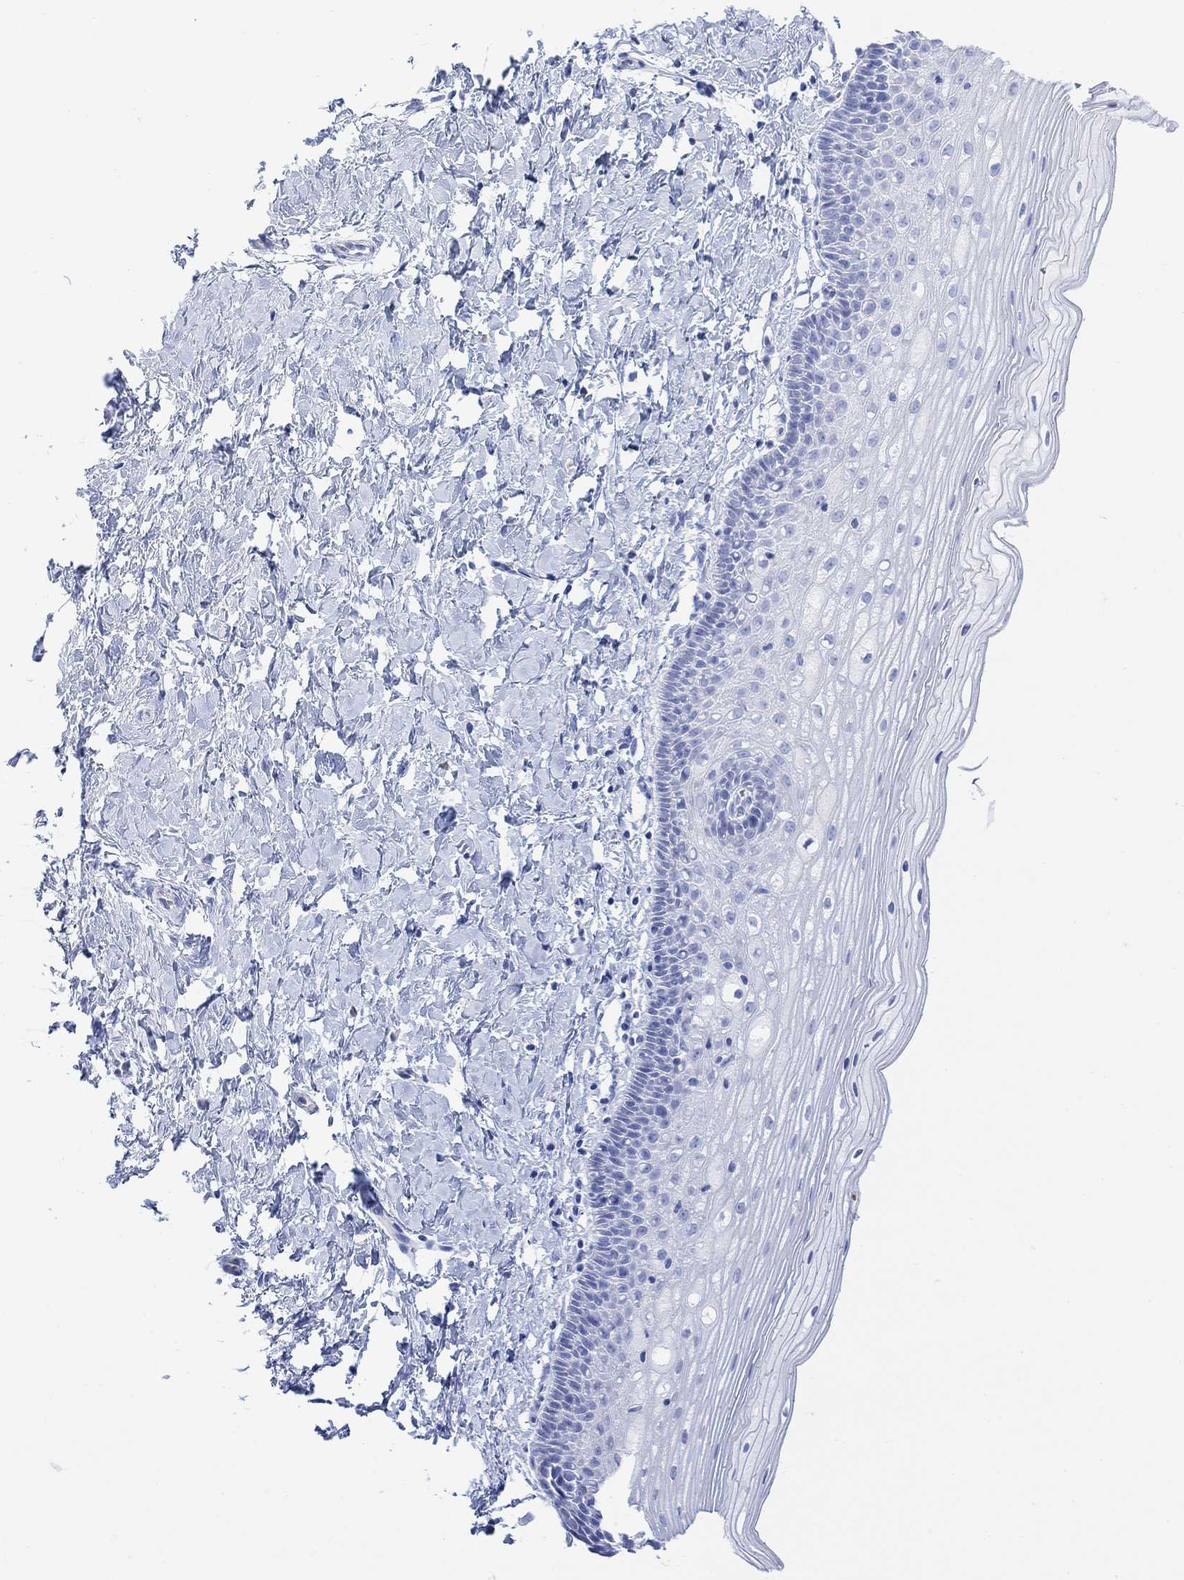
{"staining": {"intensity": "negative", "quantity": "none", "location": "none"}, "tissue": "cervix", "cell_type": "Glandular cells", "image_type": "normal", "snomed": [{"axis": "morphology", "description": "Normal tissue, NOS"}, {"axis": "topography", "description": "Cervix"}], "caption": "This is an IHC histopathology image of unremarkable cervix. There is no expression in glandular cells.", "gene": "GNG13", "patient": {"sex": "female", "age": 37}}